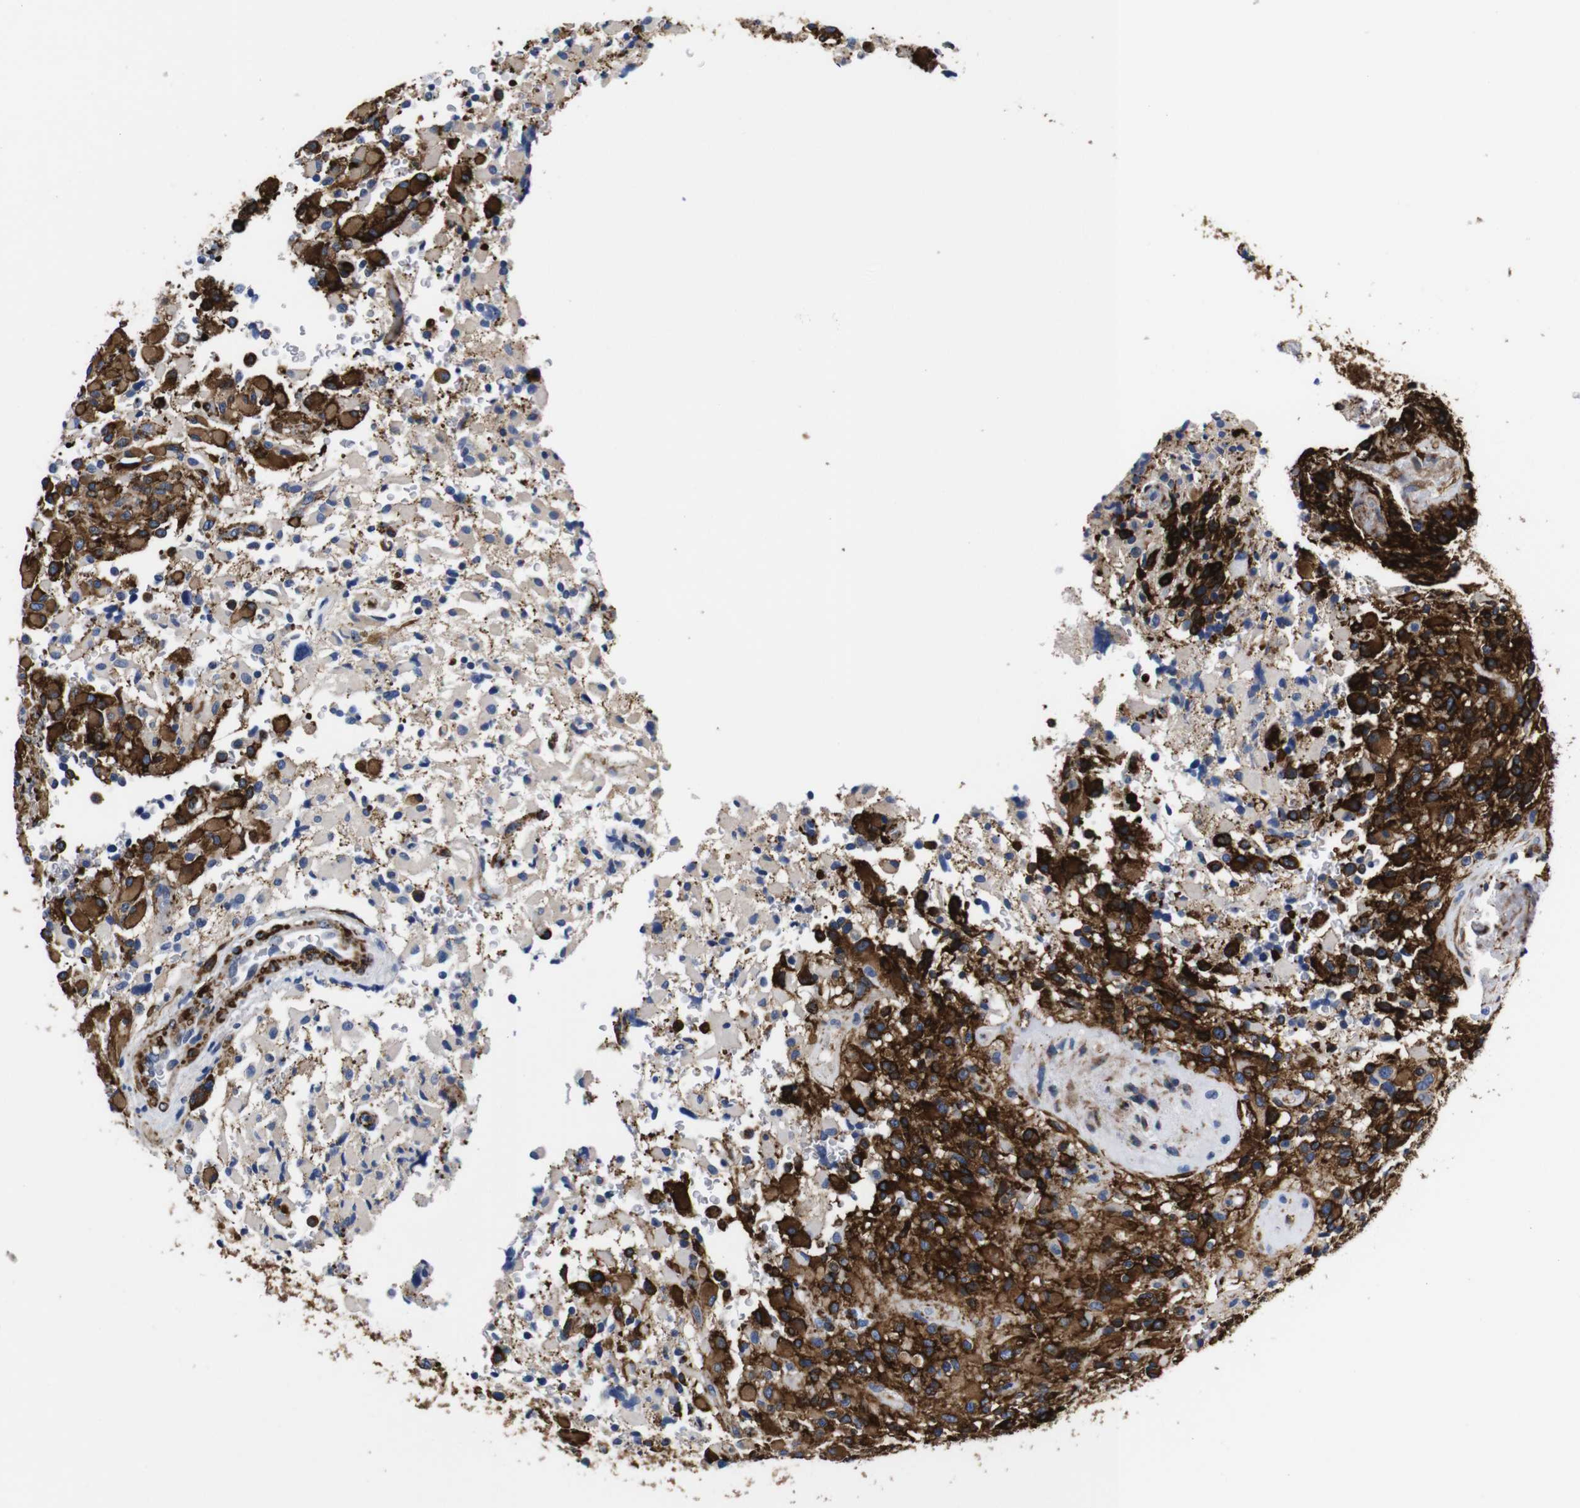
{"staining": {"intensity": "strong", "quantity": ">75%", "location": "cytoplasmic/membranous"}, "tissue": "glioma", "cell_type": "Tumor cells", "image_type": "cancer", "snomed": [{"axis": "morphology", "description": "Glioma, malignant, High grade"}, {"axis": "topography", "description": "Brain"}], "caption": "Immunohistochemical staining of glioma reveals high levels of strong cytoplasmic/membranous protein positivity in approximately >75% of tumor cells. (DAB = brown stain, brightfield microscopy at high magnification).", "gene": "LRIG1", "patient": {"sex": "male", "age": 71}}